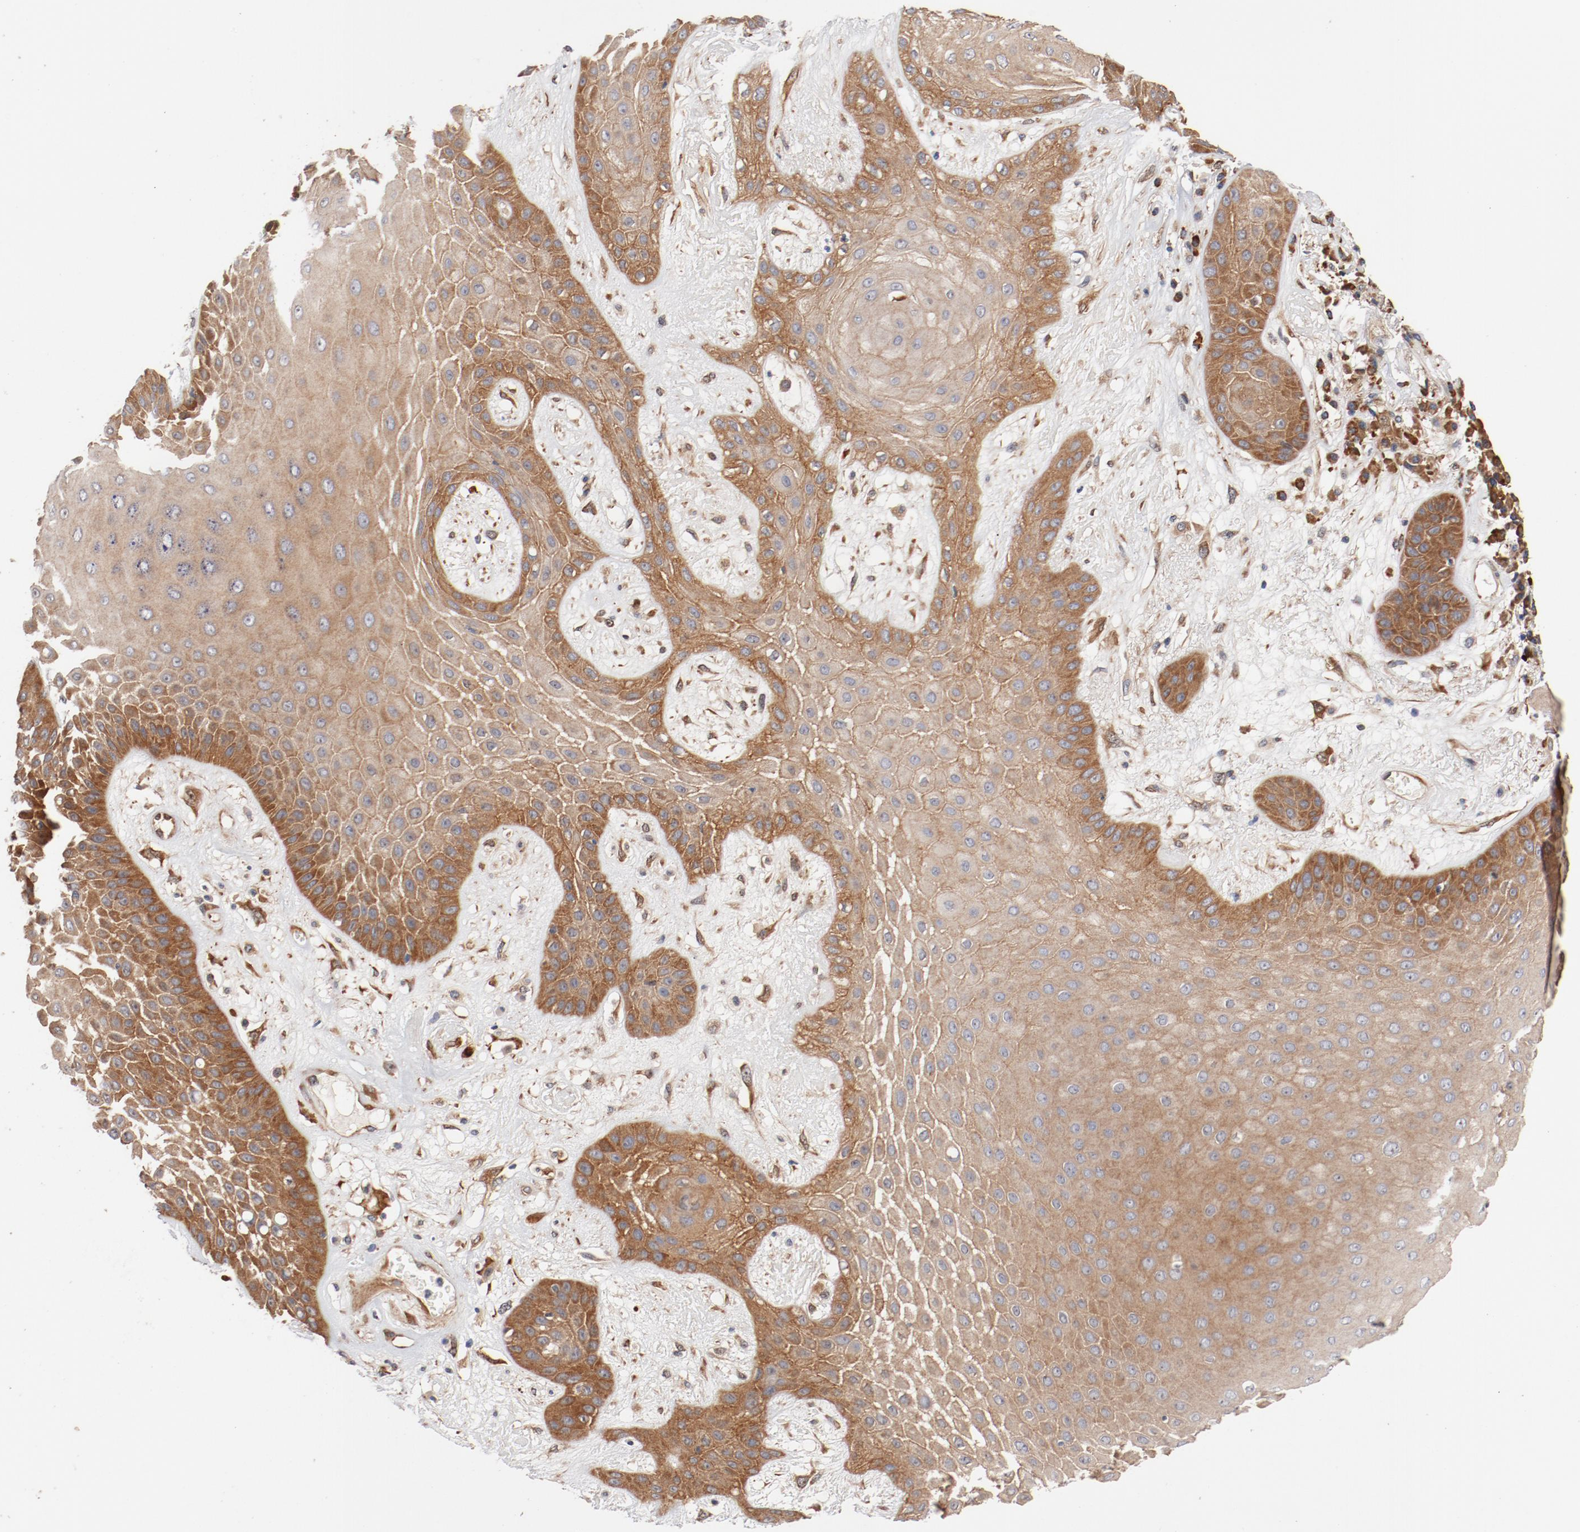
{"staining": {"intensity": "moderate", "quantity": ">75%", "location": "cytoplasmic/membranous"}, "tissue": "skin cancer", "cell_type": "Tumor cells", "image_type": "cancer", "snomed": [{"axis": "morphology", "description": "Squamous cell carcinoma, NOS"}, {"axis": "topography", "description": "Skin"}], "caption": "DAB immunohistochemical staining of human skin squamous cell carcinoma displays moderate cytoplasmic/membranous protein positivity in approximately >75% of tumor cells.", "gene": "PITPNM2", "patient": {"sex": "male", "age": 65}}